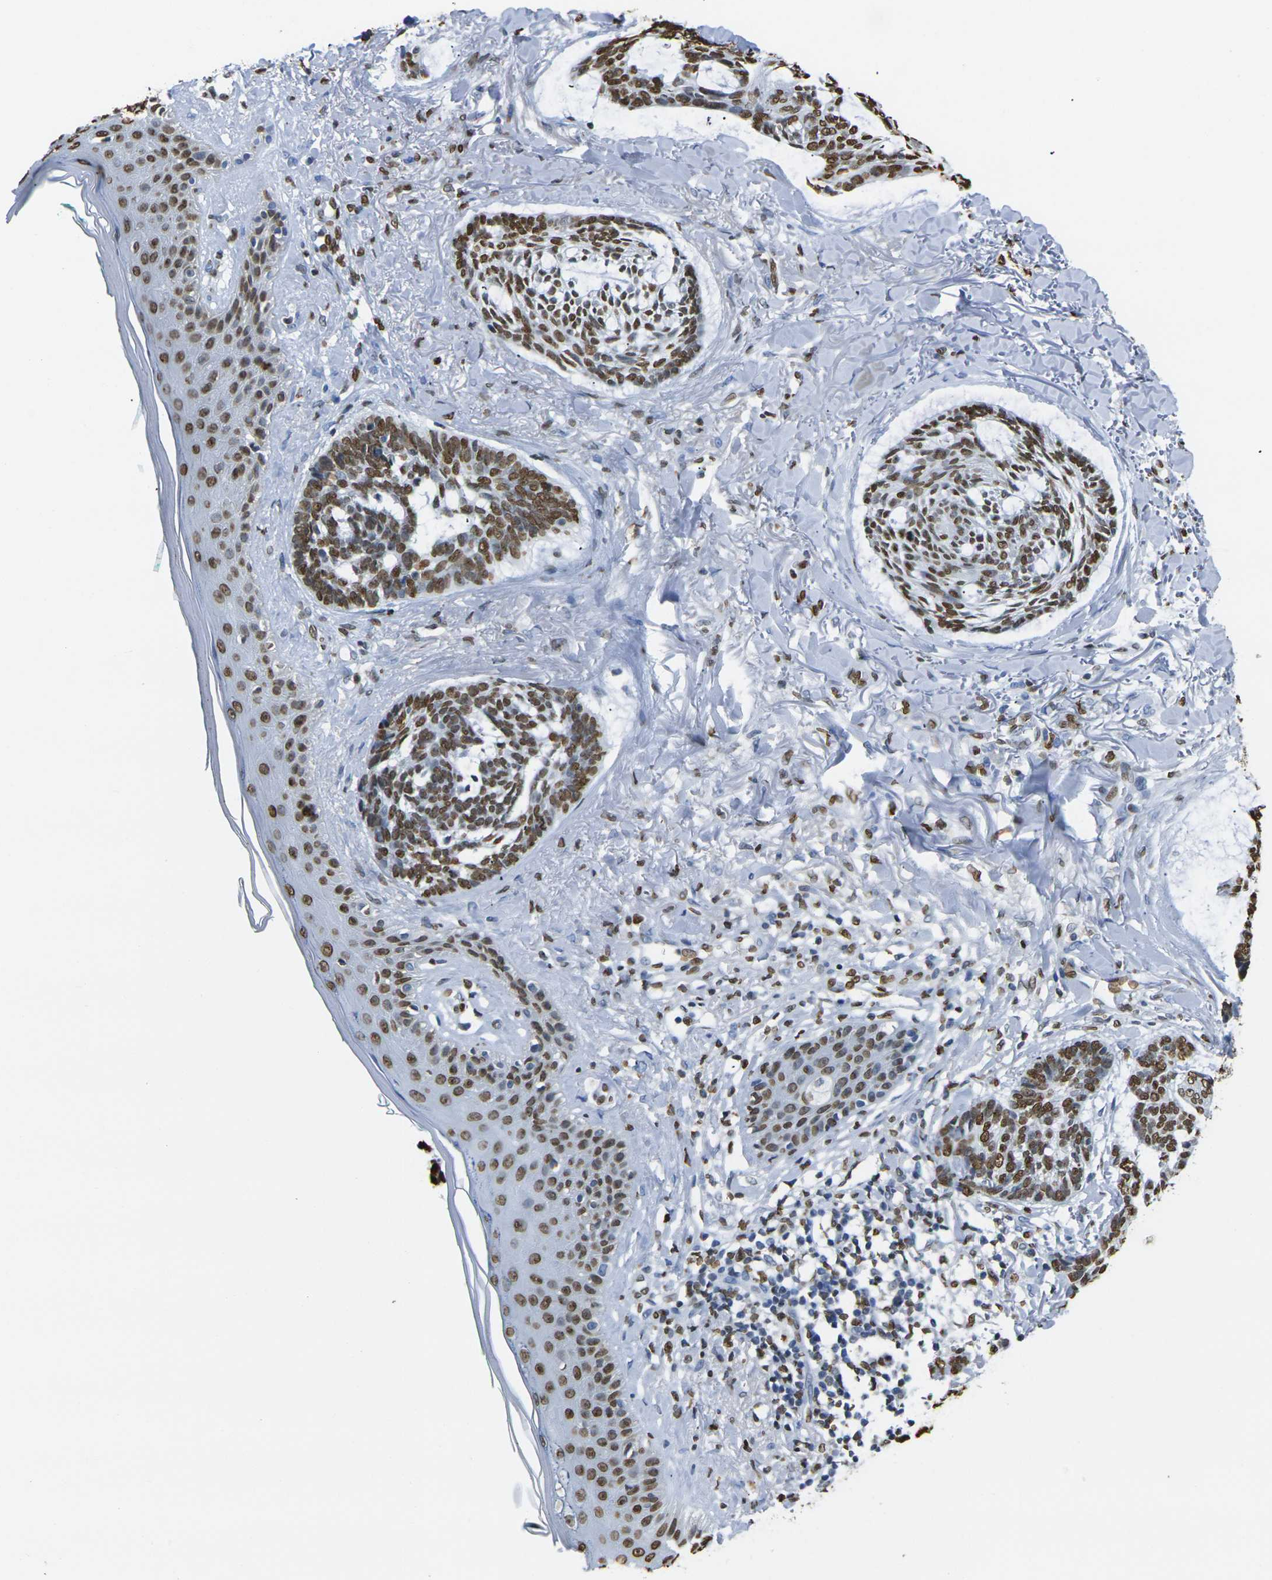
{"staining": {"intensity": "strong", "quantity": ">75%", "location": "nuclear"}, "tissue": "skin cancer", "cell_type": "Tumor cells", "image_type": "cancer", "snomed": [{"axis": "morphology", "description": "Basal cell carcinoma"}, {"axis": "topography", "description": "Skin"}], "caption": "Immunohistochemical staining of basal cell carcinoma (skin) shows strong nuclear protein positivity in approximately >75% of tumor cells.", "gene": "DRAXIN", "patient": {"sex": "male", "age": 43}}